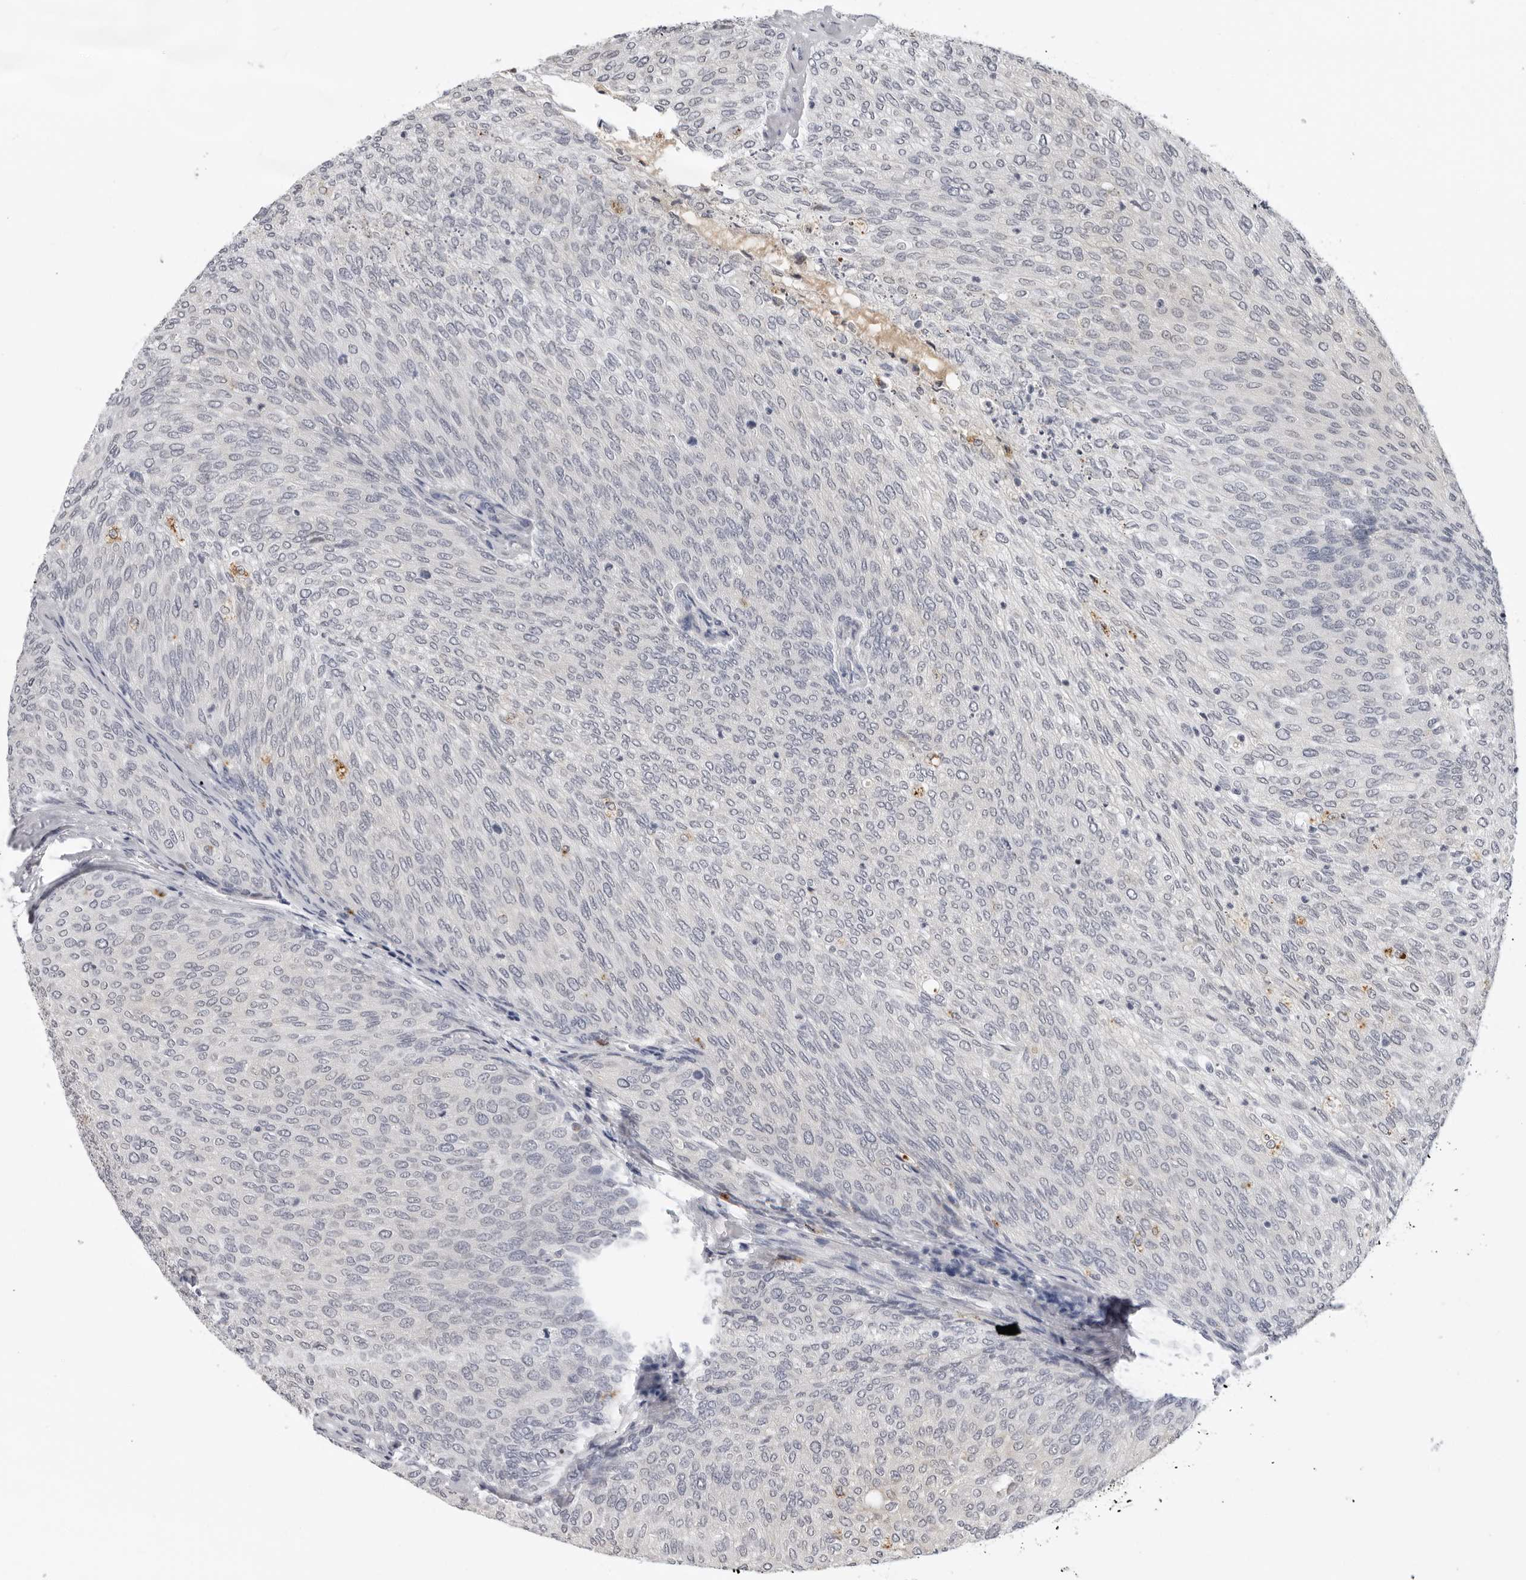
{"staining": {"intensity": "negative", "quantity": "none", "location": "none"}, "tissue": "urothelial cancer", "cell_type": "Tumor cells", "image_type": "cancer", "snomed": [{"axis": "morphology", "description": "Urothelial carcinoma, Low grade"}, {"axis": "topography", "description": "Urinary bladder"}], "caption": "There is no significant positivity in tumor cells of urothelial carcinoma (low-grade).", "gene": "ZNF502", "patient": {"sex": "female", "age": 79}}